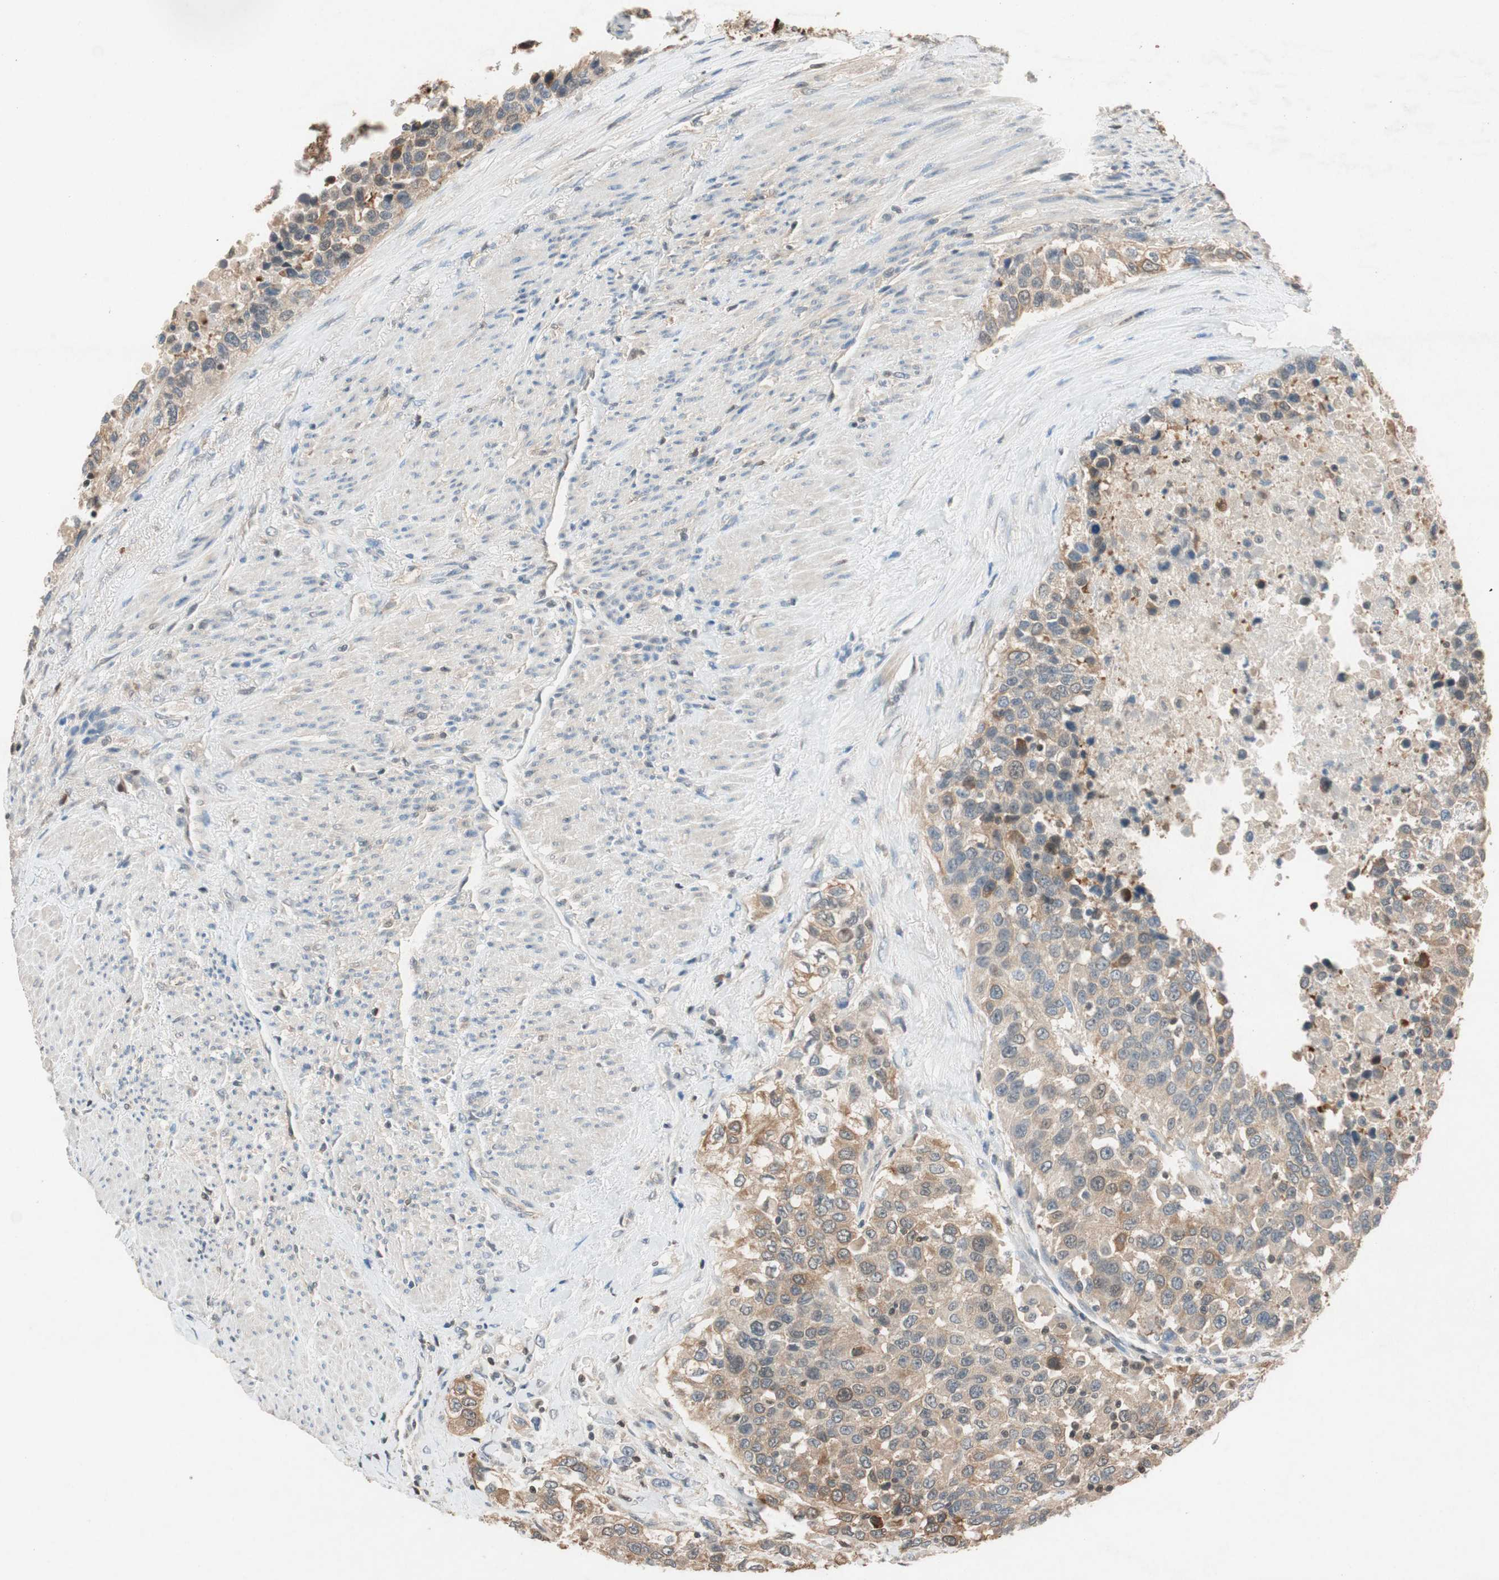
{"staining": {"intensity": "weak", "quantity": "25%-75%", "location": "cytoplasmic/membranous"}, "tissue": "urothelial cancer", "cell_type": "Tumor cells", "image_type": "cancer", "snomed": [{"axis": "morphology", "description": "Urothelial carcinoma, High grade"}, {"axis": "topography", "description": "Urinary bladder"}], "caption": "High-power microscopy captured an IHC photomicrograph of urothelial carcinoma (high-grade), revealing weak cytoplasmic/membranous expression in about 25%-75% of tumor cells.", "gene": "SERPINB5", "patient": {"sex": "female", "age": 80}}